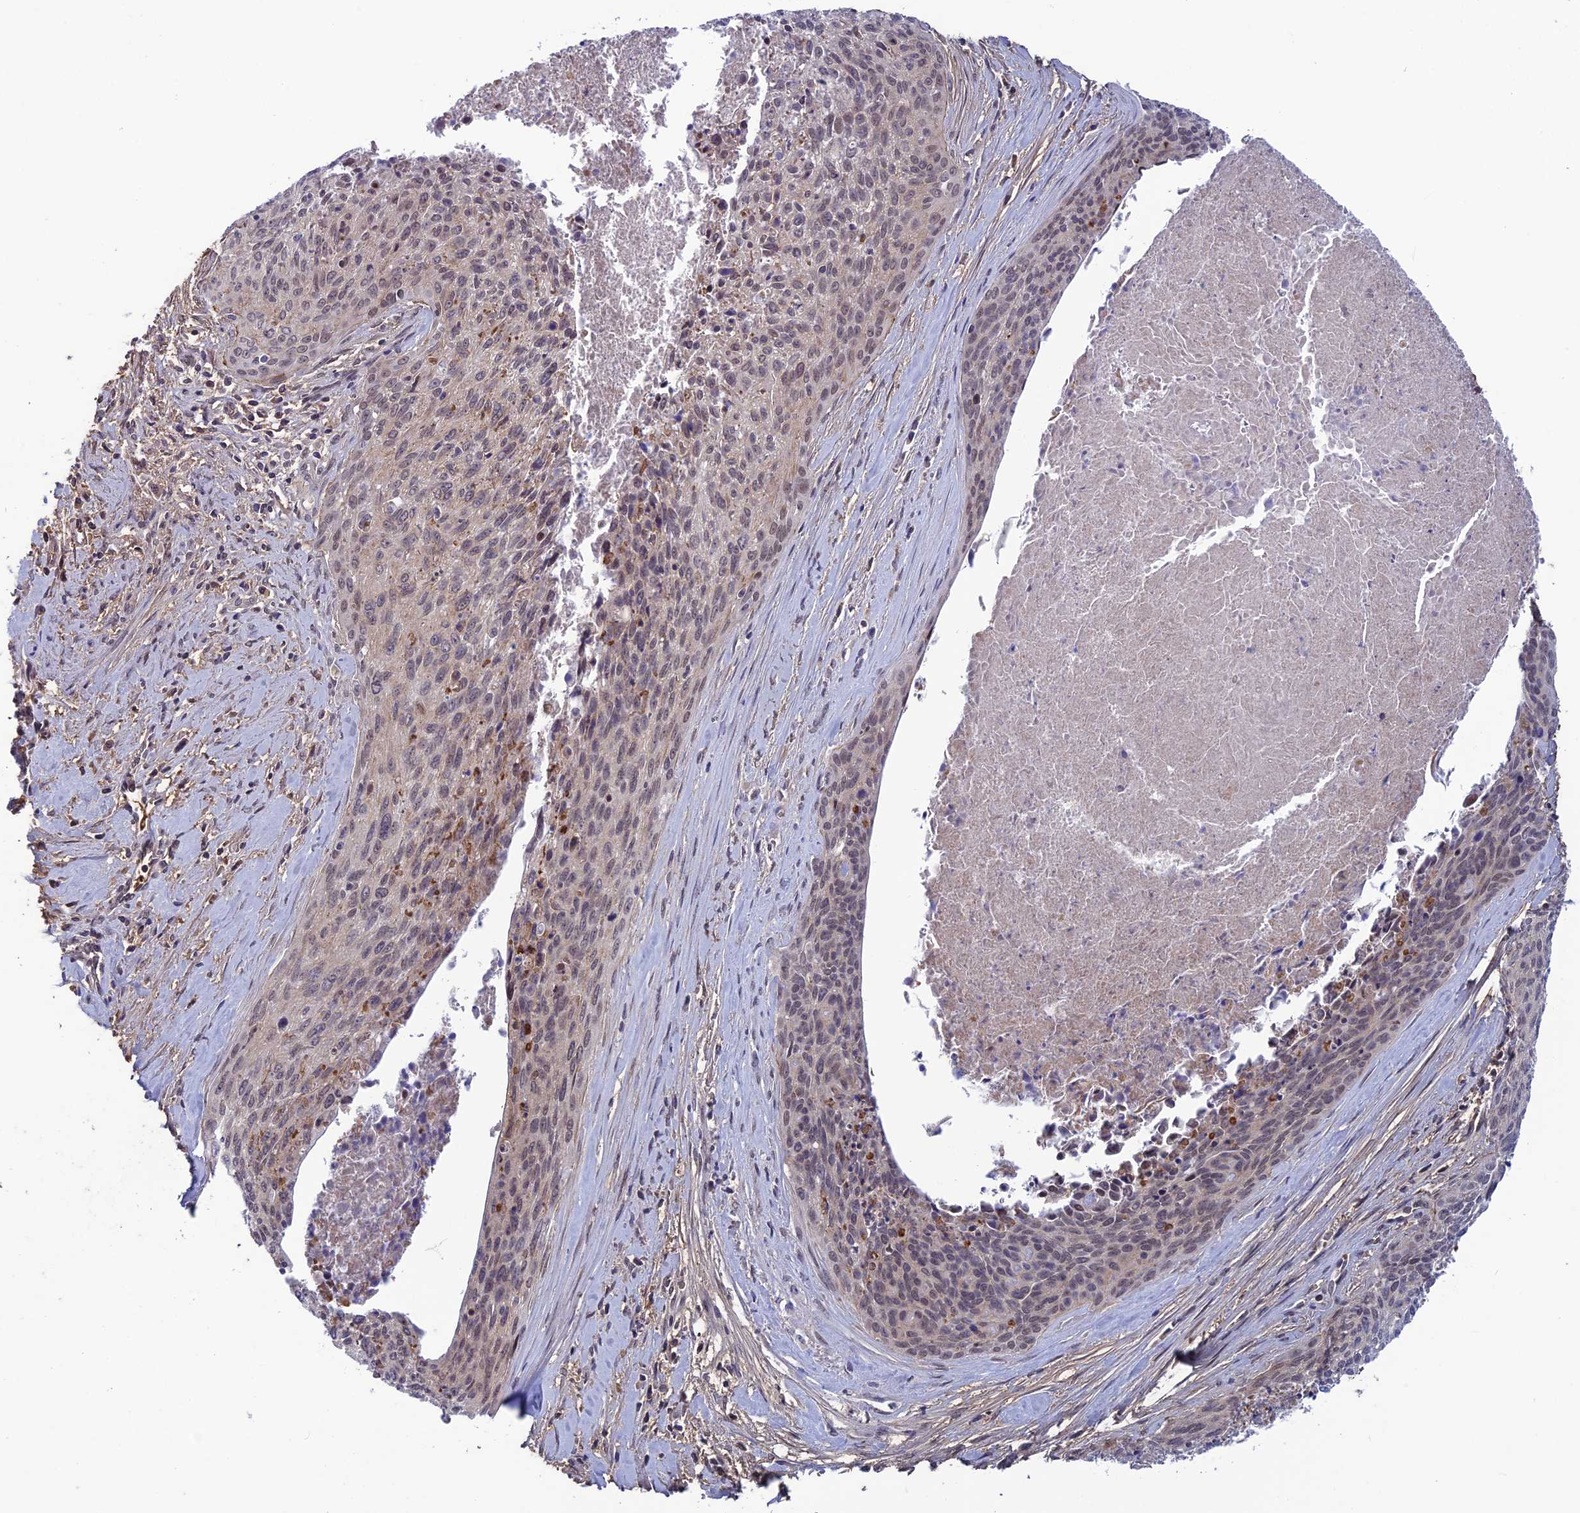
{"staining": {"intensity": "weak", "quantity": "<25%", "location": "cytoplasmic/membranous"}, "tissue": "cervical cancer", "cell_type": "Tumor cells", "image_type": "cancer", "snomed": [{"axis": "morphology", "description": "Squamous cell carcinoma, NOS"}, {"axis": "topography", "description": "Cervix"}], "caption": "An IHC histopathology image of cervical cancer (squamous cell carcinoma) is shown. There is no staining in tumor cells of cervical cancer (squamous cell carcinoma).", "gene": "FKBPL", "patient": {"sex": "female", "age": 55}}